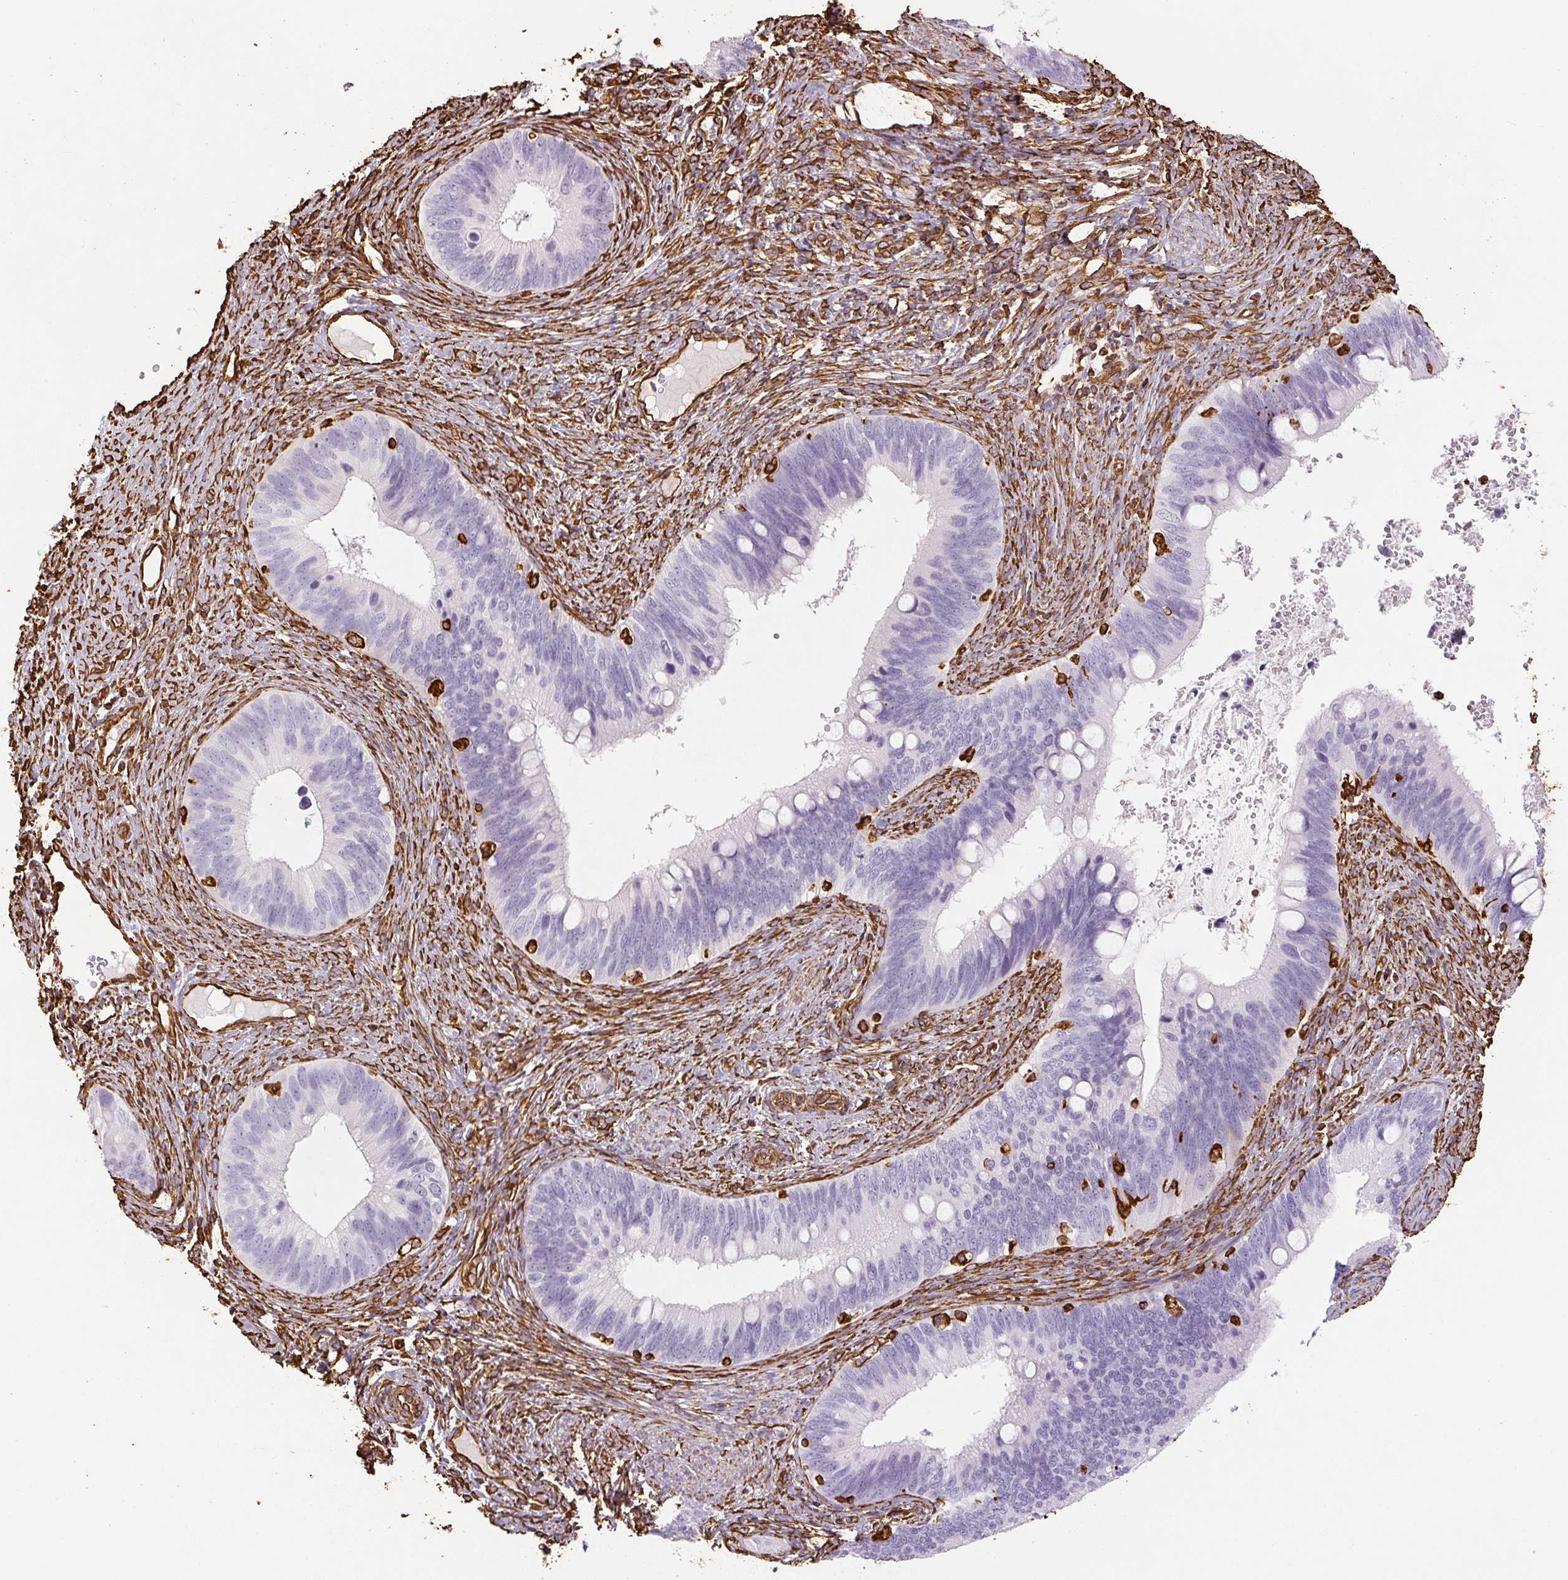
{"staining": {"intensity": "negative", "quantity": "none", "location": "none"}, "tissue": "cervical cancer", "cell_type": "Tumor cells", "image_type": "cancer", "snomed": [{"axis": "morphology", "description": "Adenocarcinoma, NOS"}, {"axis": "topography", "description": "Cervix"}], "caption": "Immunohistochemical staining of adenocarcinoma (cervical) demonstrates no significant expression in tumor cells.", "gene": "VIM", "patient": {"sex": "female", "age": 42}}